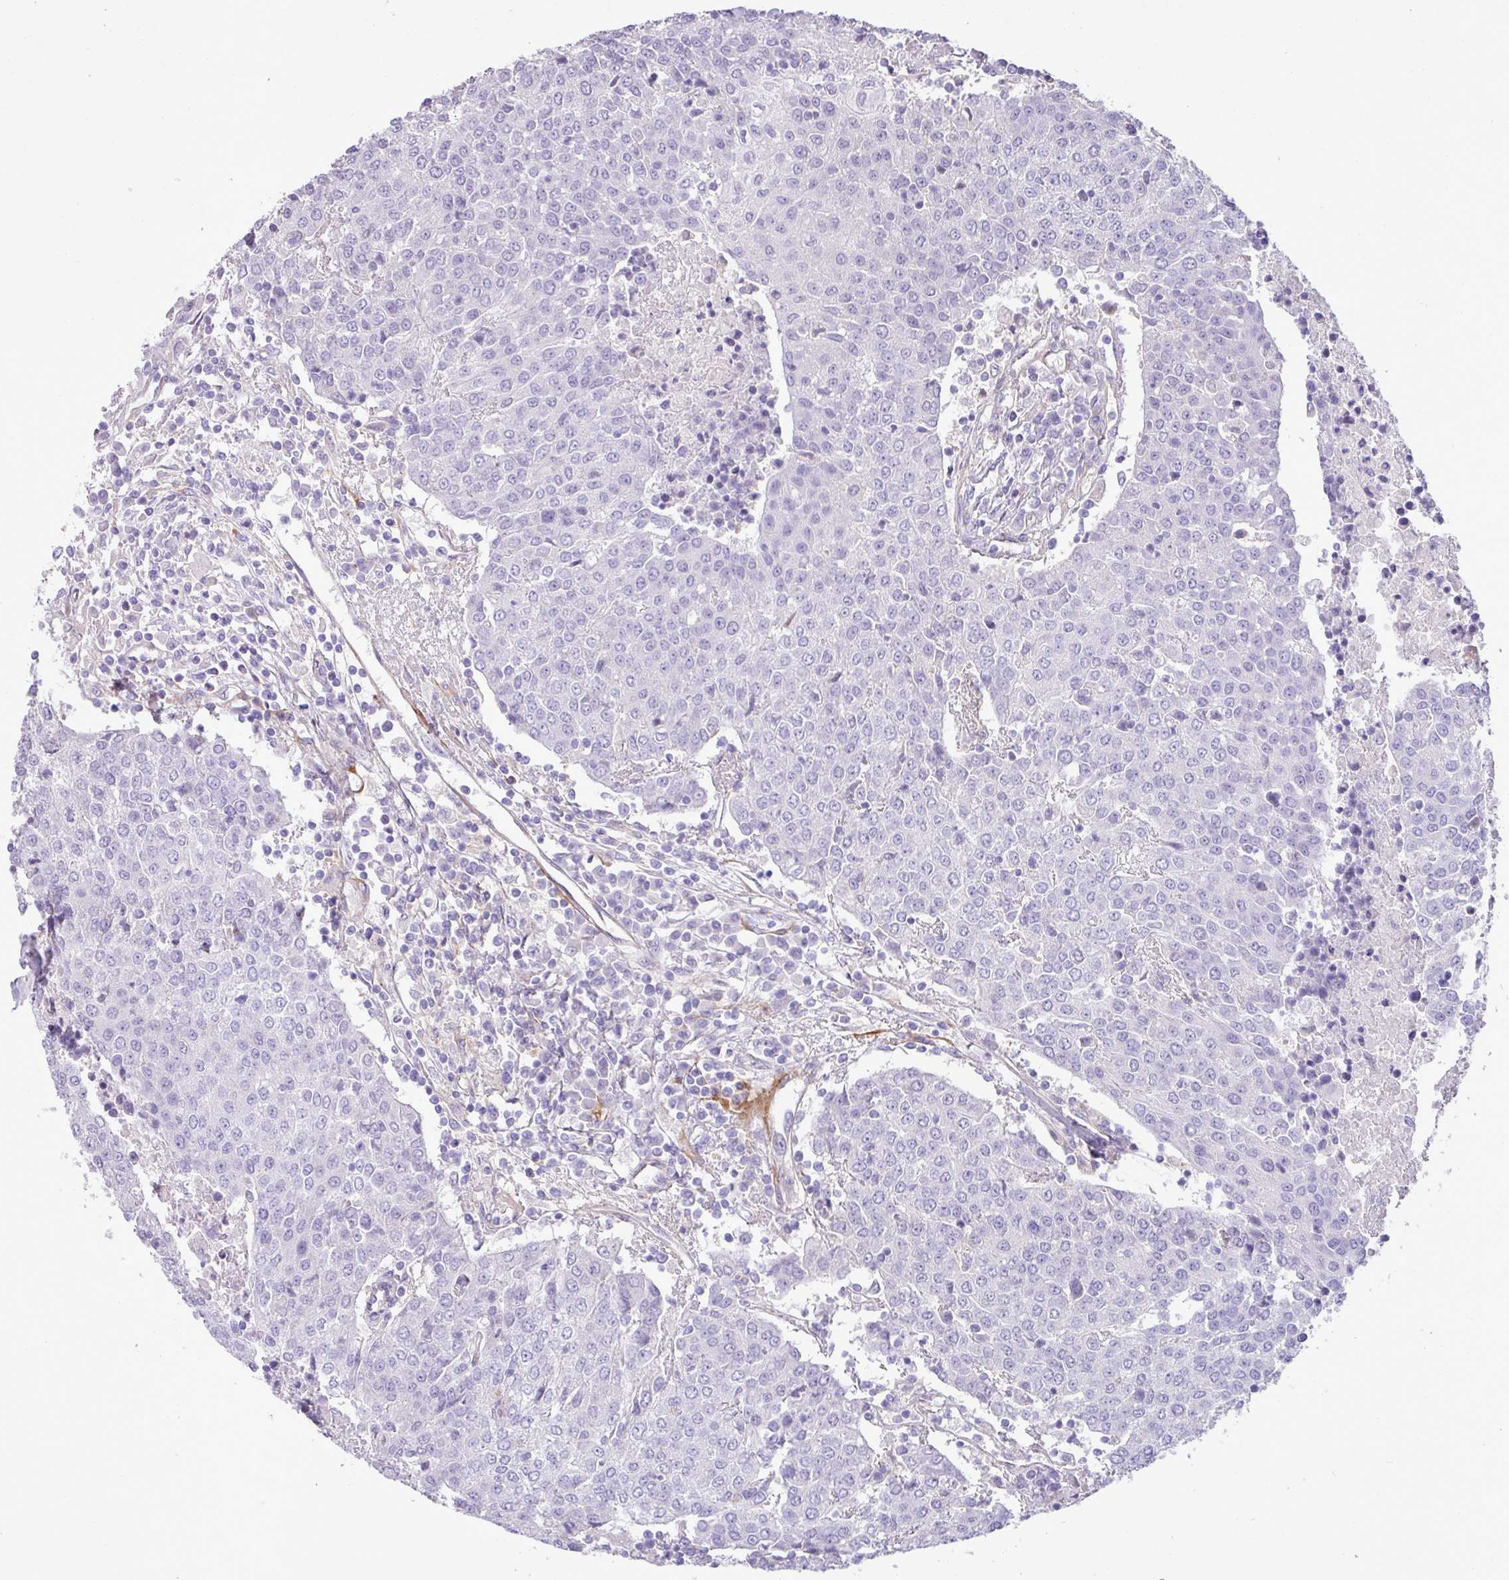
{"staining": {"intensity": "negative", "quantity": "none", "location": "none"}, "tissue": "urothelial cancer", "cell_type": "Tumor cells", "image_type": "cancer", "snomed": [{"axis": "morphology", "description": "Urothelial carcinoma, High grade"}, {"axis": "topography", "description": "Urinary bladder"}], "caption": "Urothelial cancer was stained to show a protein in brown. There is no significant staining in tumor cells.", "gene": "KIRREL3", "patient": {"sex": "female", "age": 85}}